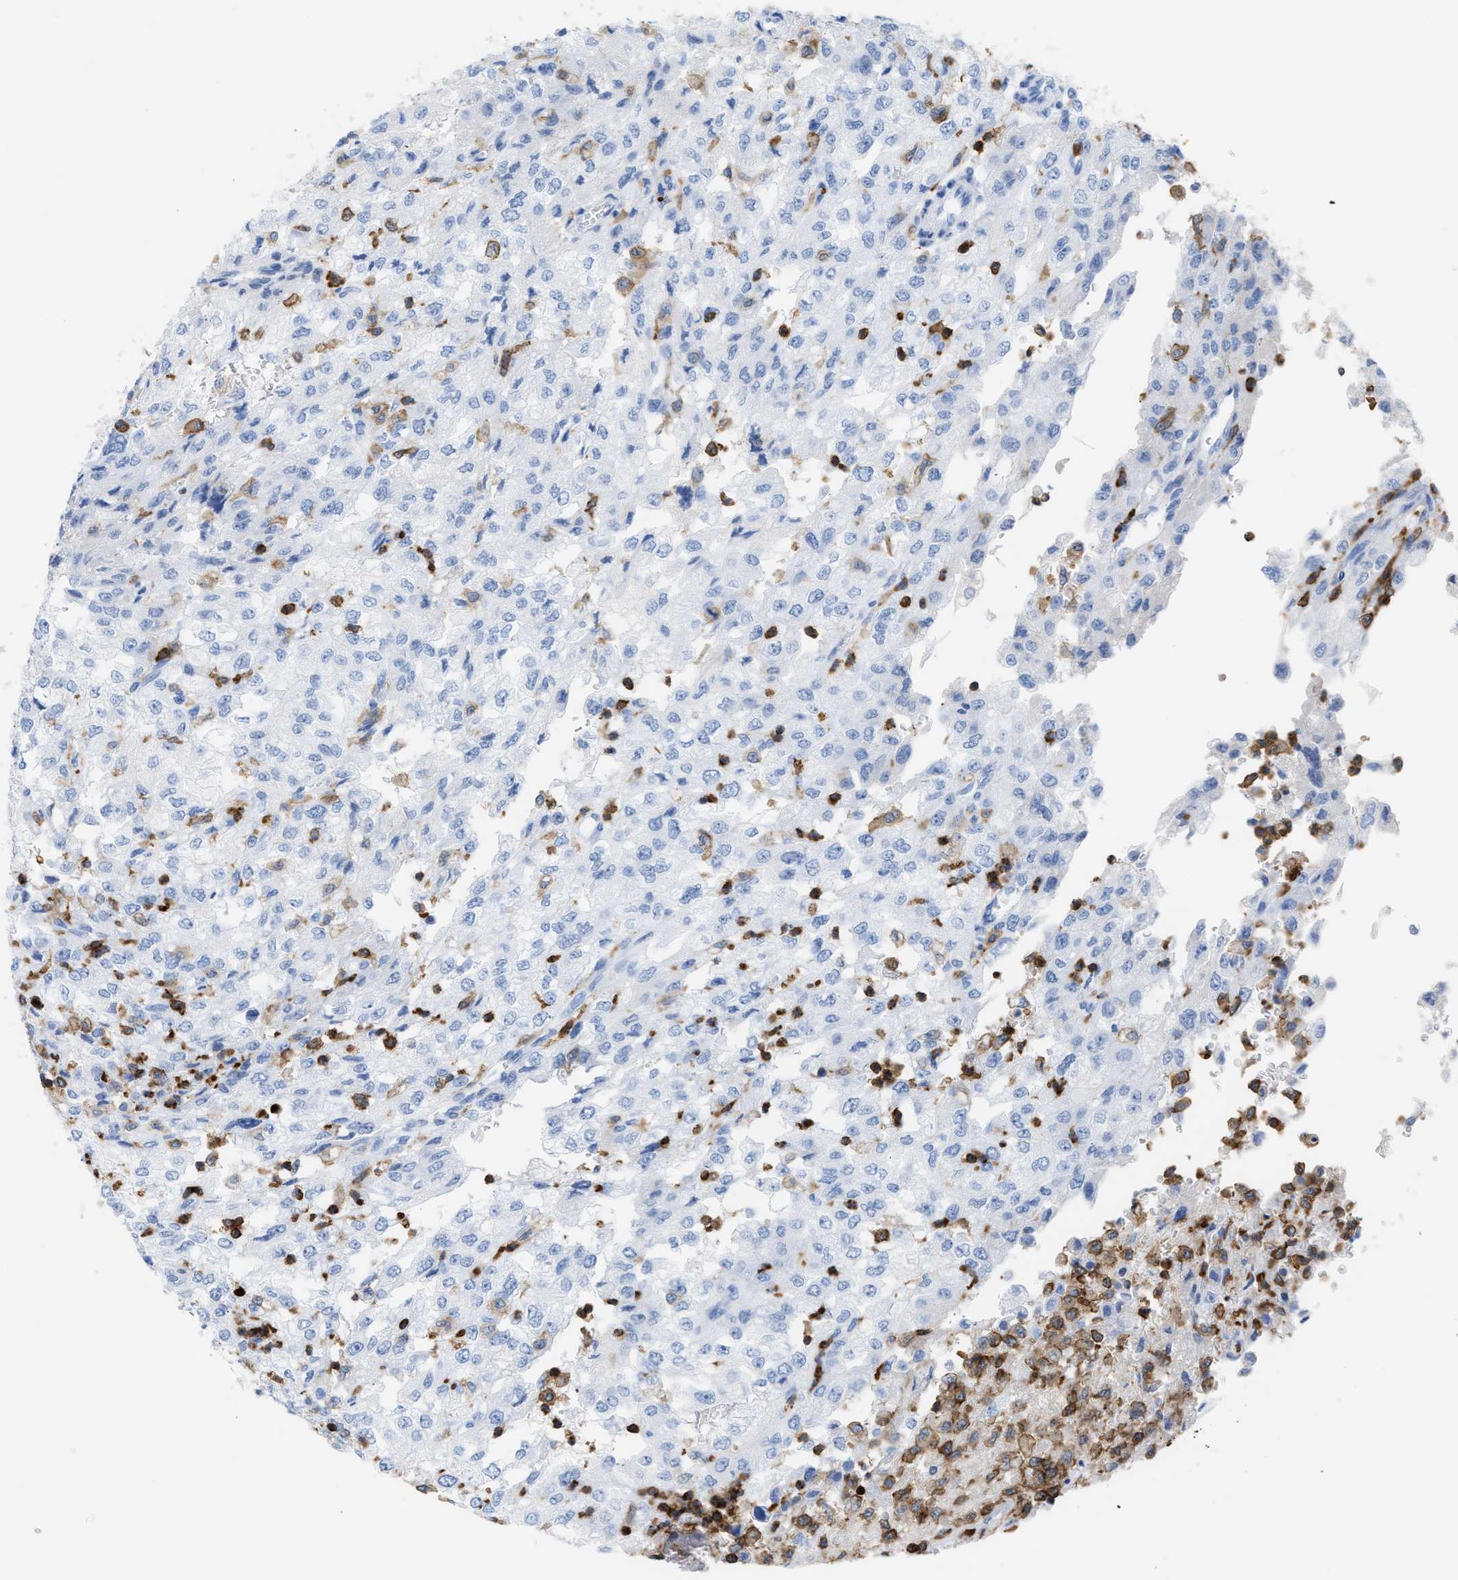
{"staining": {"intensity": "negative", "quantity": "none", "location": "none"}, "tissue": "renal cancer", "cell_type": "Tumor cells", "image_type": "cancer", "snomed": [{"axis": "morphology", "description": "Adenocarcinoma, NOS"}, {"axis": "topography", "description": "Kidney"}], "caption": "Histopathology image shows no protein expression in tumor cells of renal cancer tissue.", "gene": "LCP1", "patient": {"sex": "female", "age": 54}}